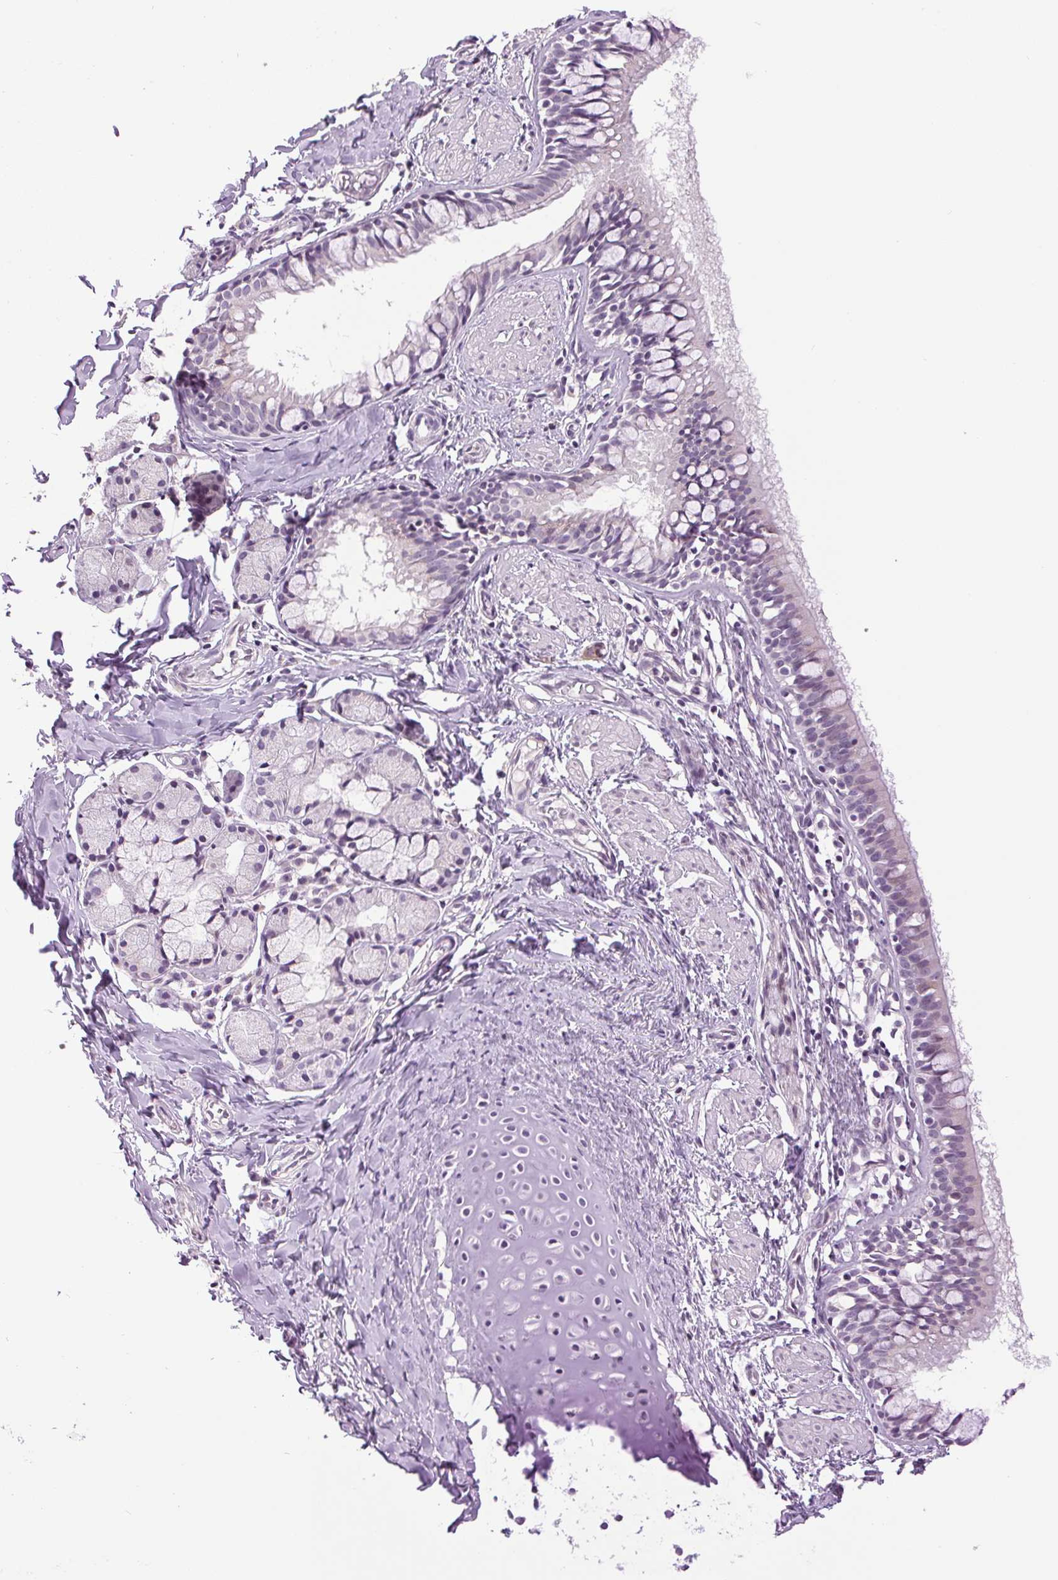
{"staining": {"intensity": "negative", "quantity": "none", "location": "none"}, "tissue": "bronchus", "cell_type": "Respiratory epithelial cells", "image_type": "normal", "snomed": [{"axis": "morphology", "description": "Normal tissue, NOS"}, {"axis": "topography", "description": "Bronchus"}], "caption": "Immunohistochemistry (IHC) histopathology image of unremarkable bronchus: human bronchus stained with DAB (3,3'-diaminobenzidine) demonstrates no significant protein positivity in respiratory epithelial cells.", "gene": "SMIM13", "patient": {"sex": "male", "age": 1}}